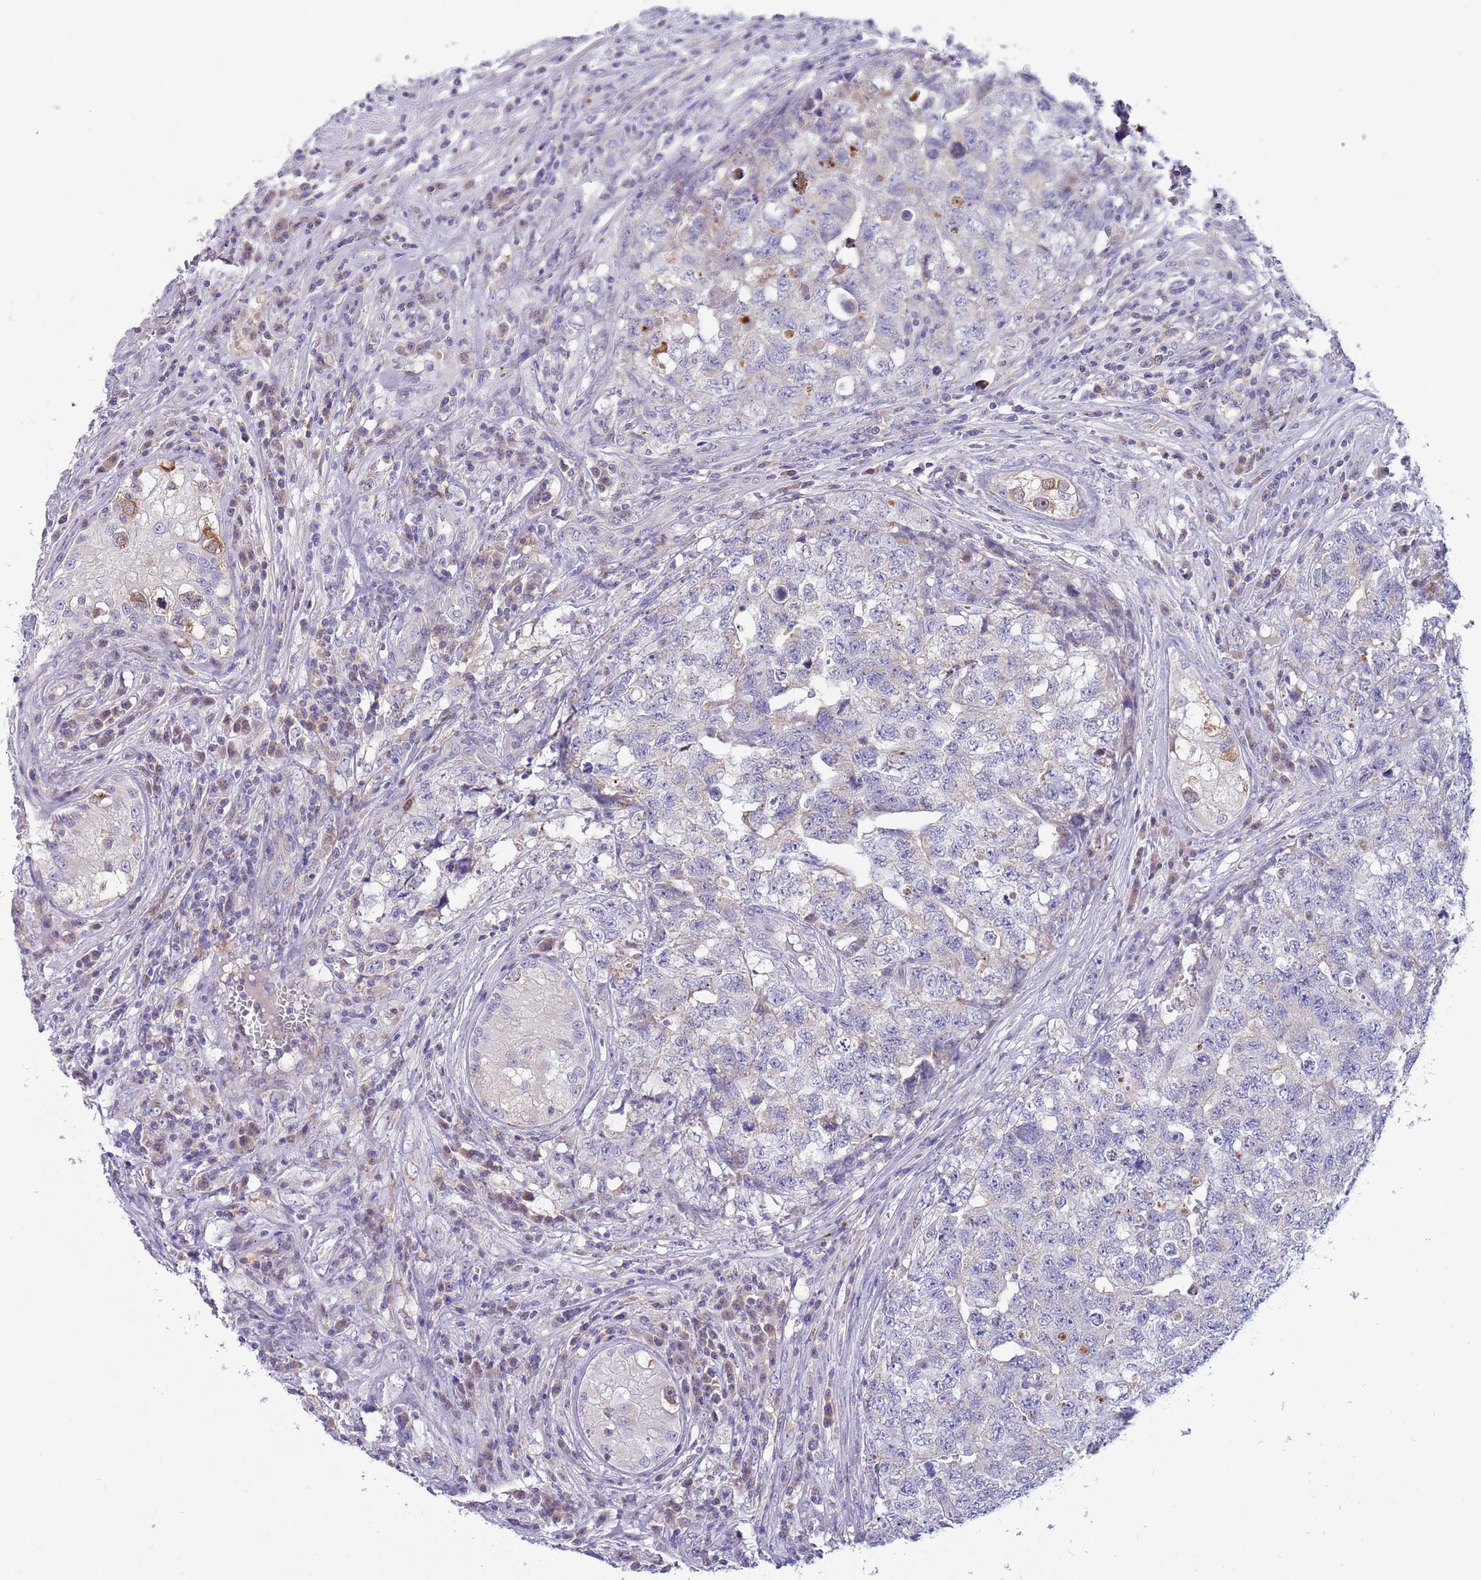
{"staining": {"intensity": "negative", "quantity": "none", "location": "none"}, "tissue": "testis cancer", "cell_type": "Tumor cells", "image_type": "cancer", "snomed": [{"axis": "morphology", "description": "Carcinoma, Embryonal, NOS"}, {"axis": "topography", "description": "Testis"}], "caption": "This is an immunohistochemistry micrograph of embryonal carcinoma (testis). There is no expression in tumor cells.", "gene": "DDHD1", "patient": {"sex": "male", "age": 31}}